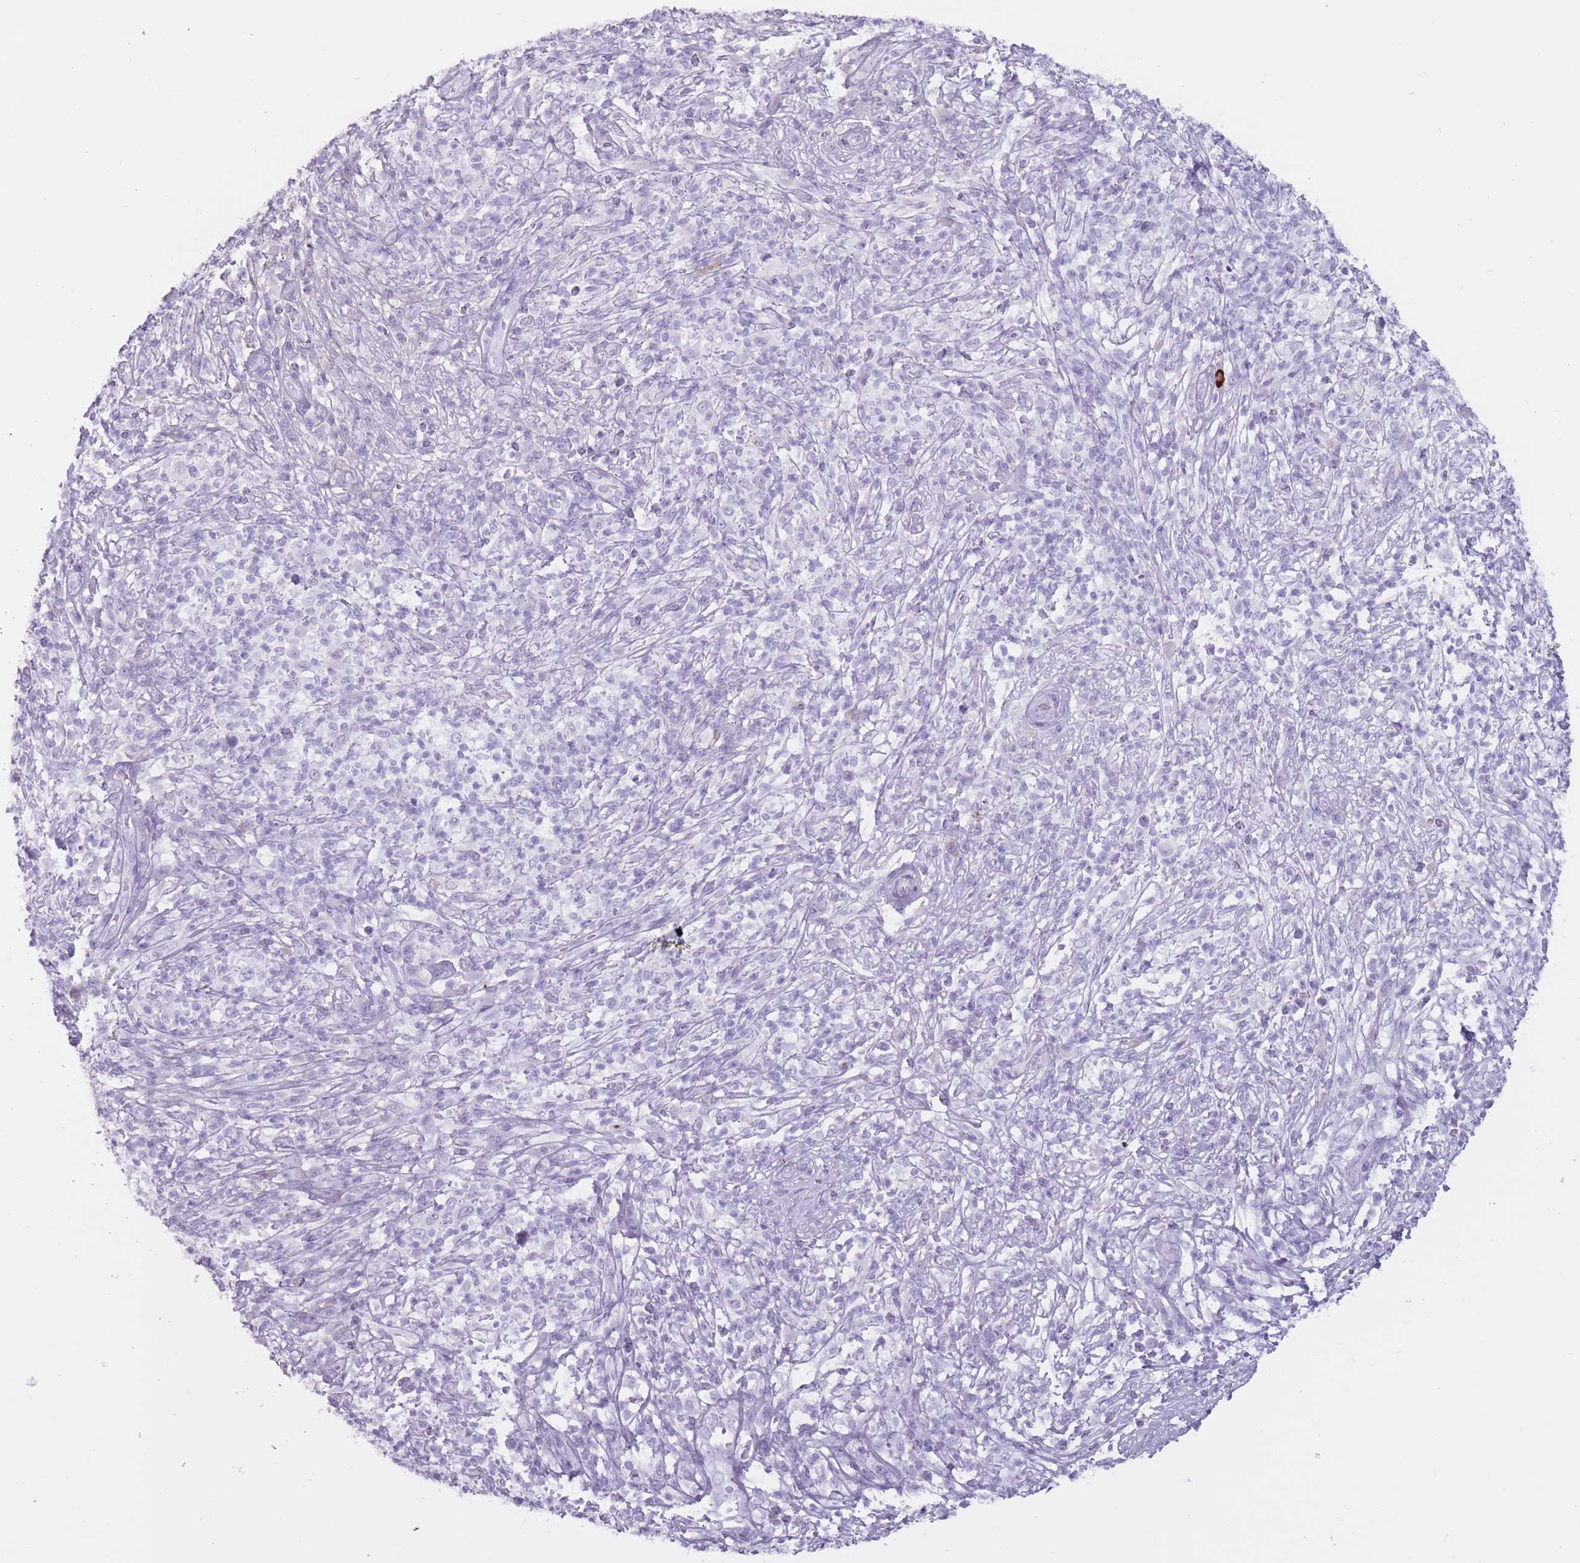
{"staining": {"intensity": "negative", "quantity": "none", "location": "none"}, "tissue": "melanoma", "cell_type": "Tumor cells", "image_type": "cancer", "snomed": [{"axis": "morphology", "description": "Malignant melanoma, NOS"}, {"axis": "topography", "description": "Skin"}], "caption": "A high-resolution photomicrograph shows IHC staining of malignant melanoma, which demonstrates no significant expression in tumor cells. (Brightfield microscopy of DAB (3,3'-diaminobenzidine) immunohistochemistry (IHC) at high magnification).", "gene": "PNMA3", "patient": {"sex": "male", "age": 66}}